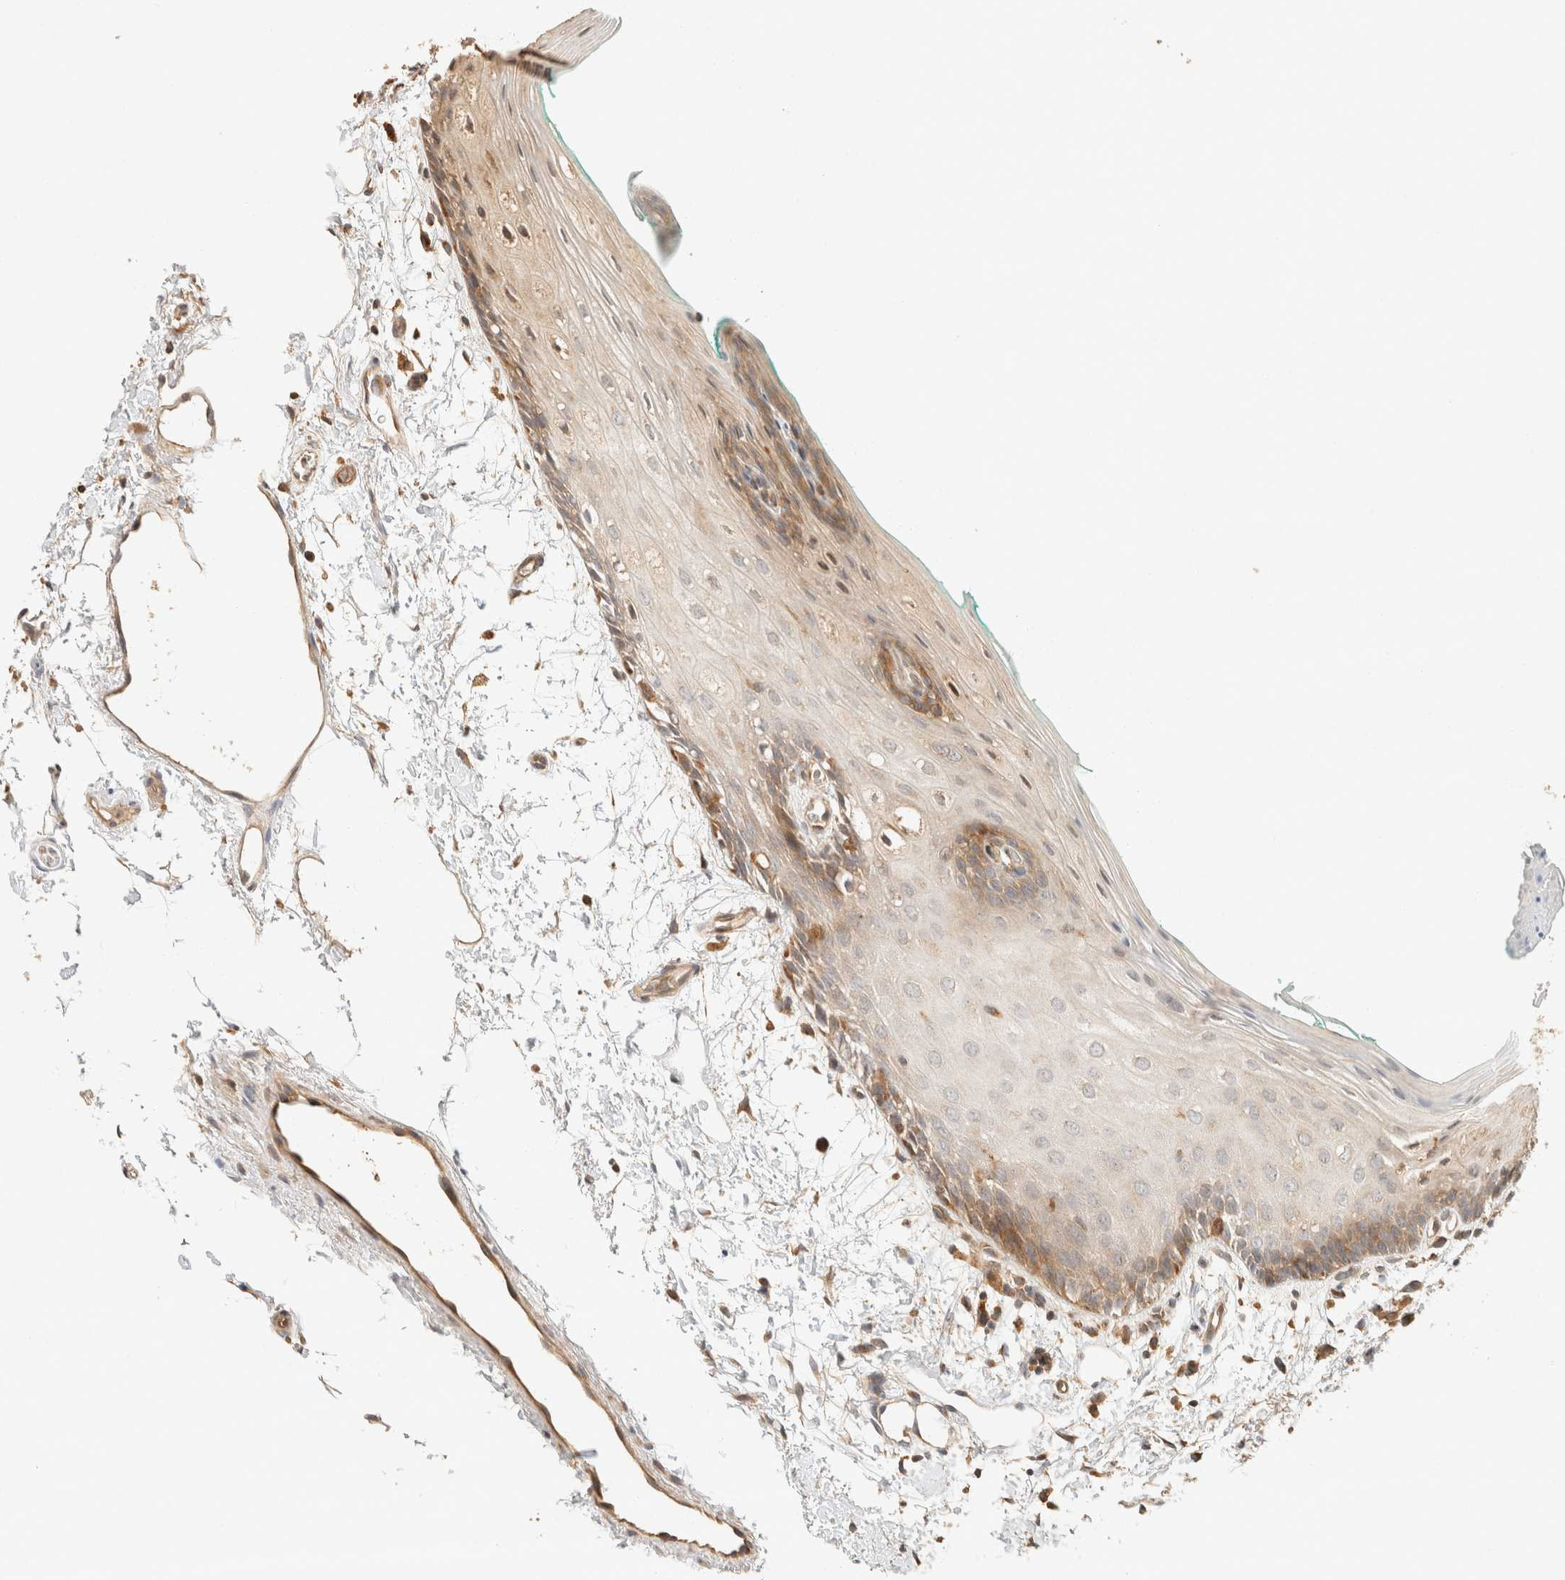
{"staining": {"intensity": "moderate", "quantity": "25%-75%", "location": "cytoplasmic/membranous"}, "tissue": "oral mucosa", "cell_type": "Squamous epithelial cells", "image_type": "normal", "snomed": [{"axis": "morphology", "description": "Normal tissue, NOS"}, {"axis": "topography", "description": "Skeletal muscle"}, {"axis": "topography", "description": "Oral tissue"}, {"axis": "topography", "description": "Peripheral nerve tissue"}], "caption": "Immunohistochemistry staining of benign oral mucosa, which displays medium levels of moderate cytoplasmic/membranous expression in approximately 25%-75% of squamous epithelial cells indicating moderate cytoplasmic/membranous protein positivity. The staining was performed using DAB (brown) for protein detection and nuclei were counterstained in hematoxylin (blue).", "gene": "TACC1", "patient": {"sex": "female", "age": 84}}